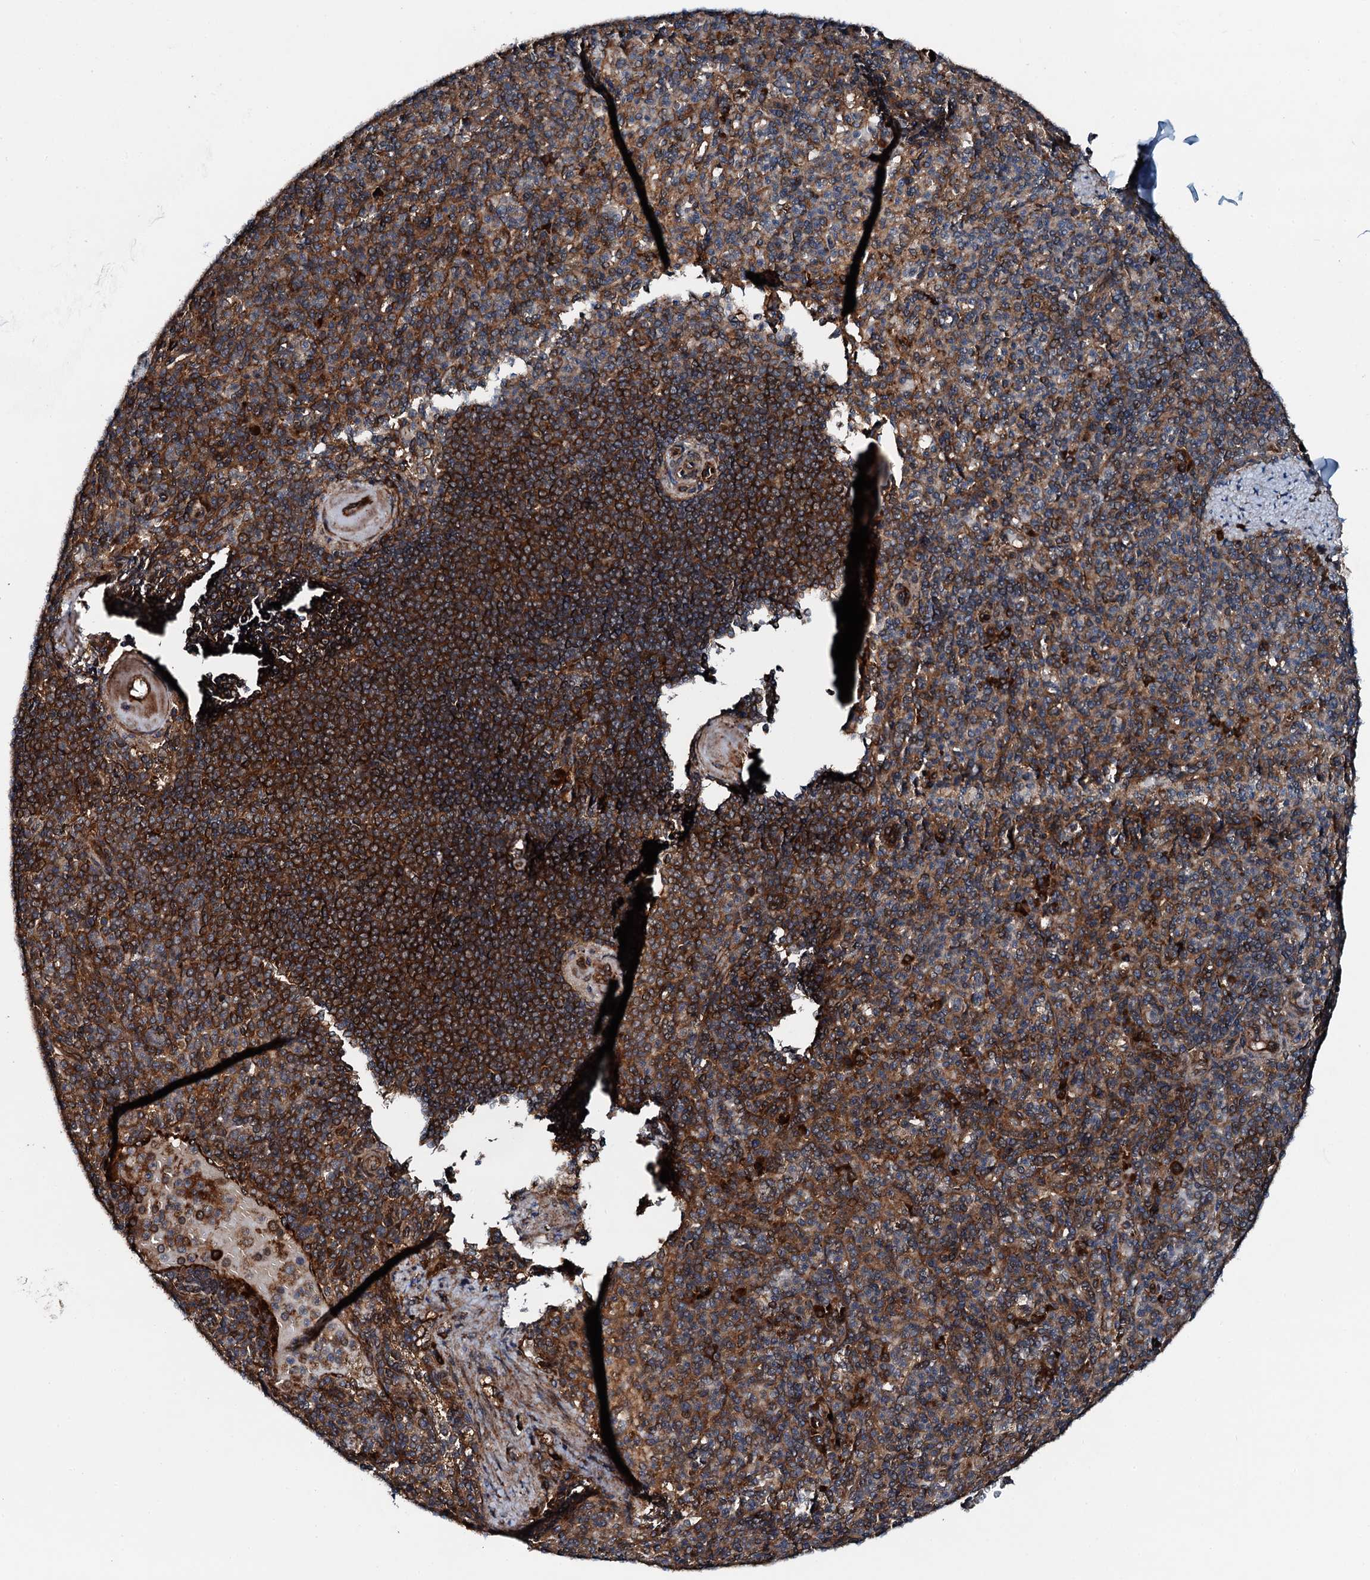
{"staining": {"intensity": "strong", "quantity": ">75%", "location": "cytoplasmic/membranous"}, "tissue": "spleen", "cell_type": "Cells in red pulp", "image_type": "normal", "snomed": [{"axis": "morphology", "description": "Normal tissue, NOS"}, {"axis": "topography", "description": "Spleen"}], "caption": "IHC of benign spleen reveals high levels of strong cytoplasmic/membranous expression in about >75% of cells in red pulp. Immunohistochemistry (ihc) stains the protein in brown and the nuclei are stained blue.", "gene": "FLYWCH1", "patient": {"sex": "female", "age": 74}}